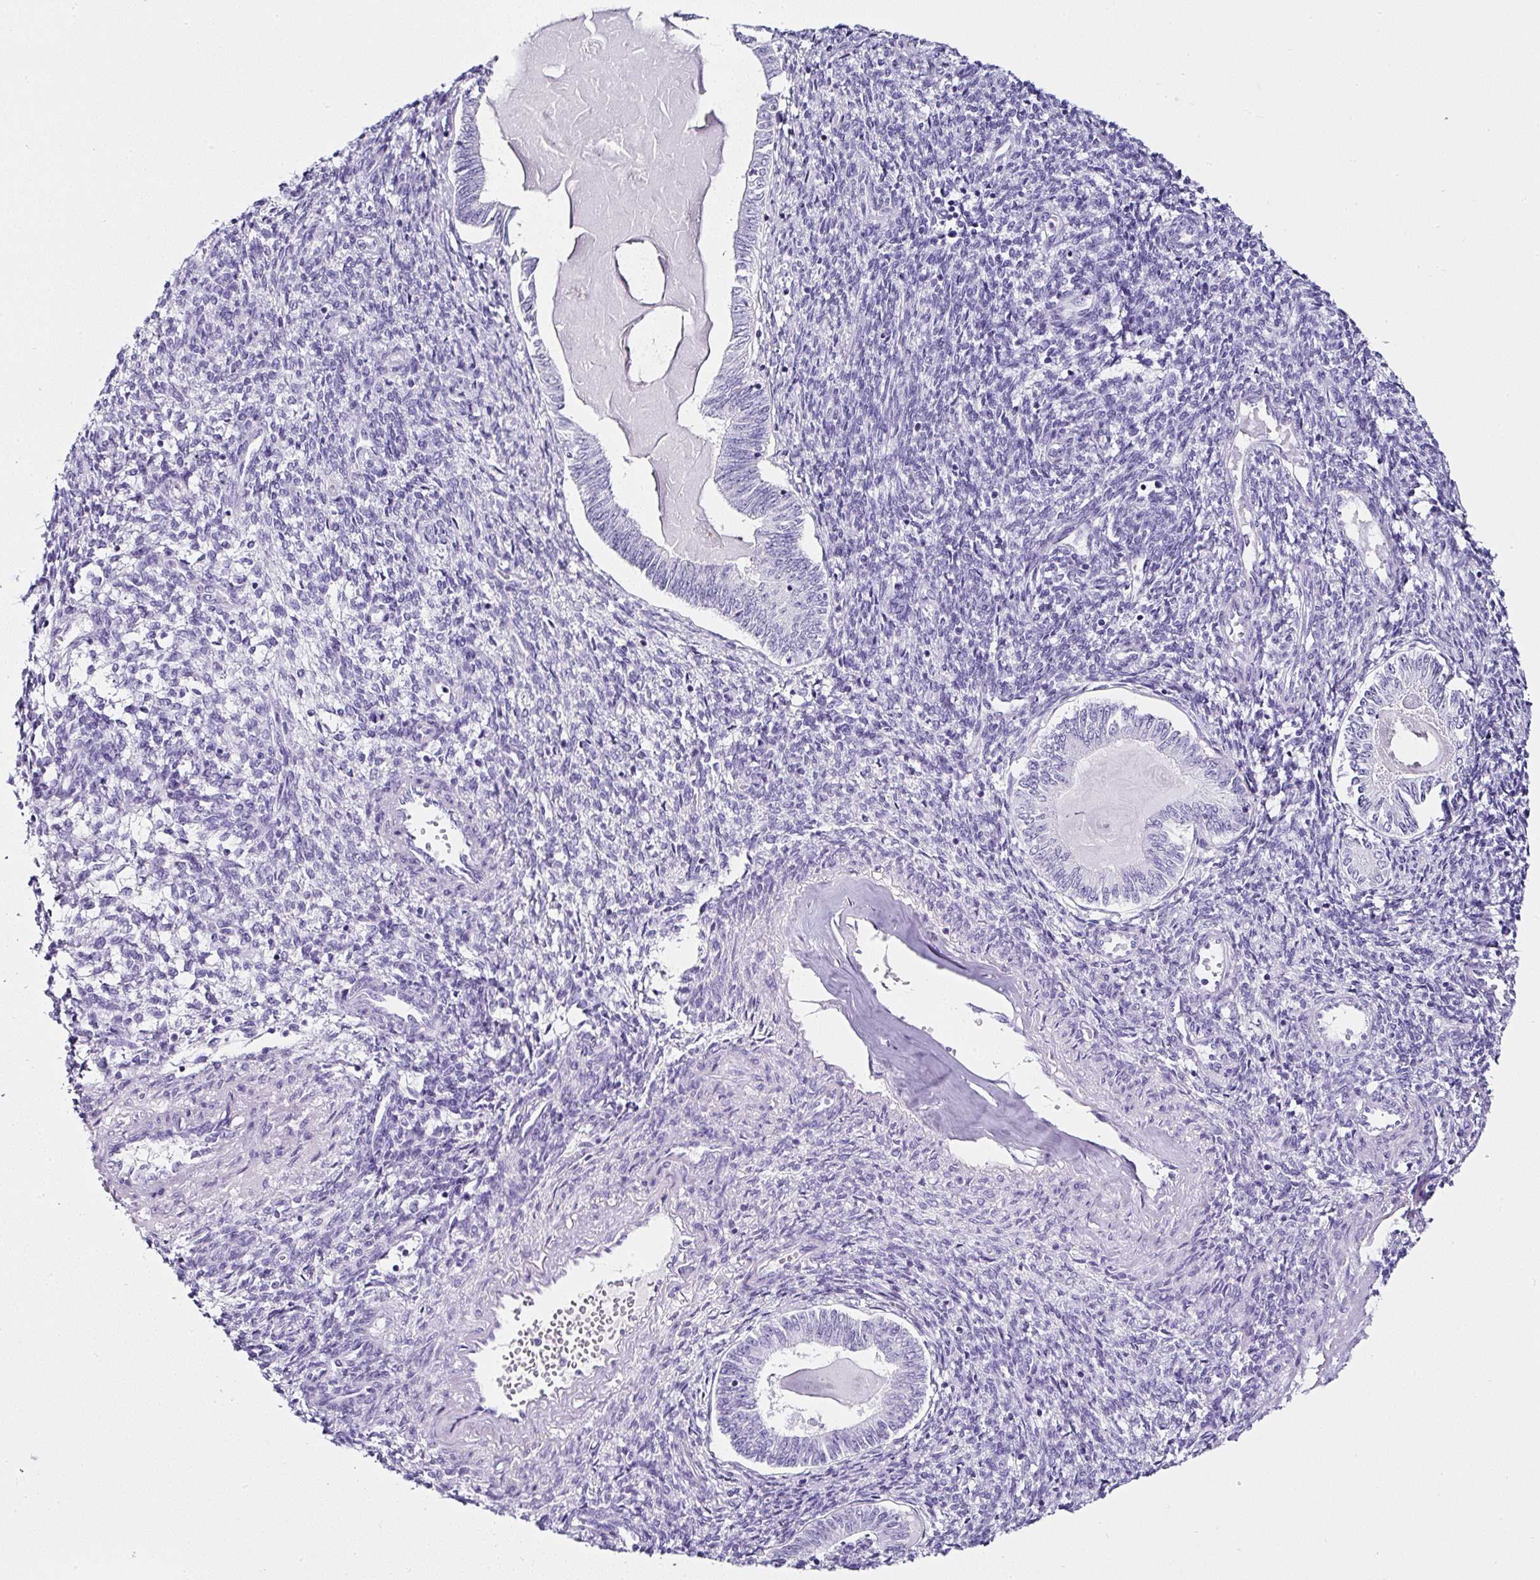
{"staining": {"intensity": "negative", "quantity": "none", "location": "none"}, "tissue": "endometrial cancer", "cell_type": "Tumor cells", "image_type": "cancer", "snomed": [{"axis": "morphology", "description": "Carcinoma, NOS"}, {"axis": "topography", "description": "Uterus"}], "caption": "This is an immunohistochemistry micrograph of endometrial cancer. There is no expression in tumor cells.", "gene": "SERPINB3", "patient": {"sex": "female", "age": 76}}